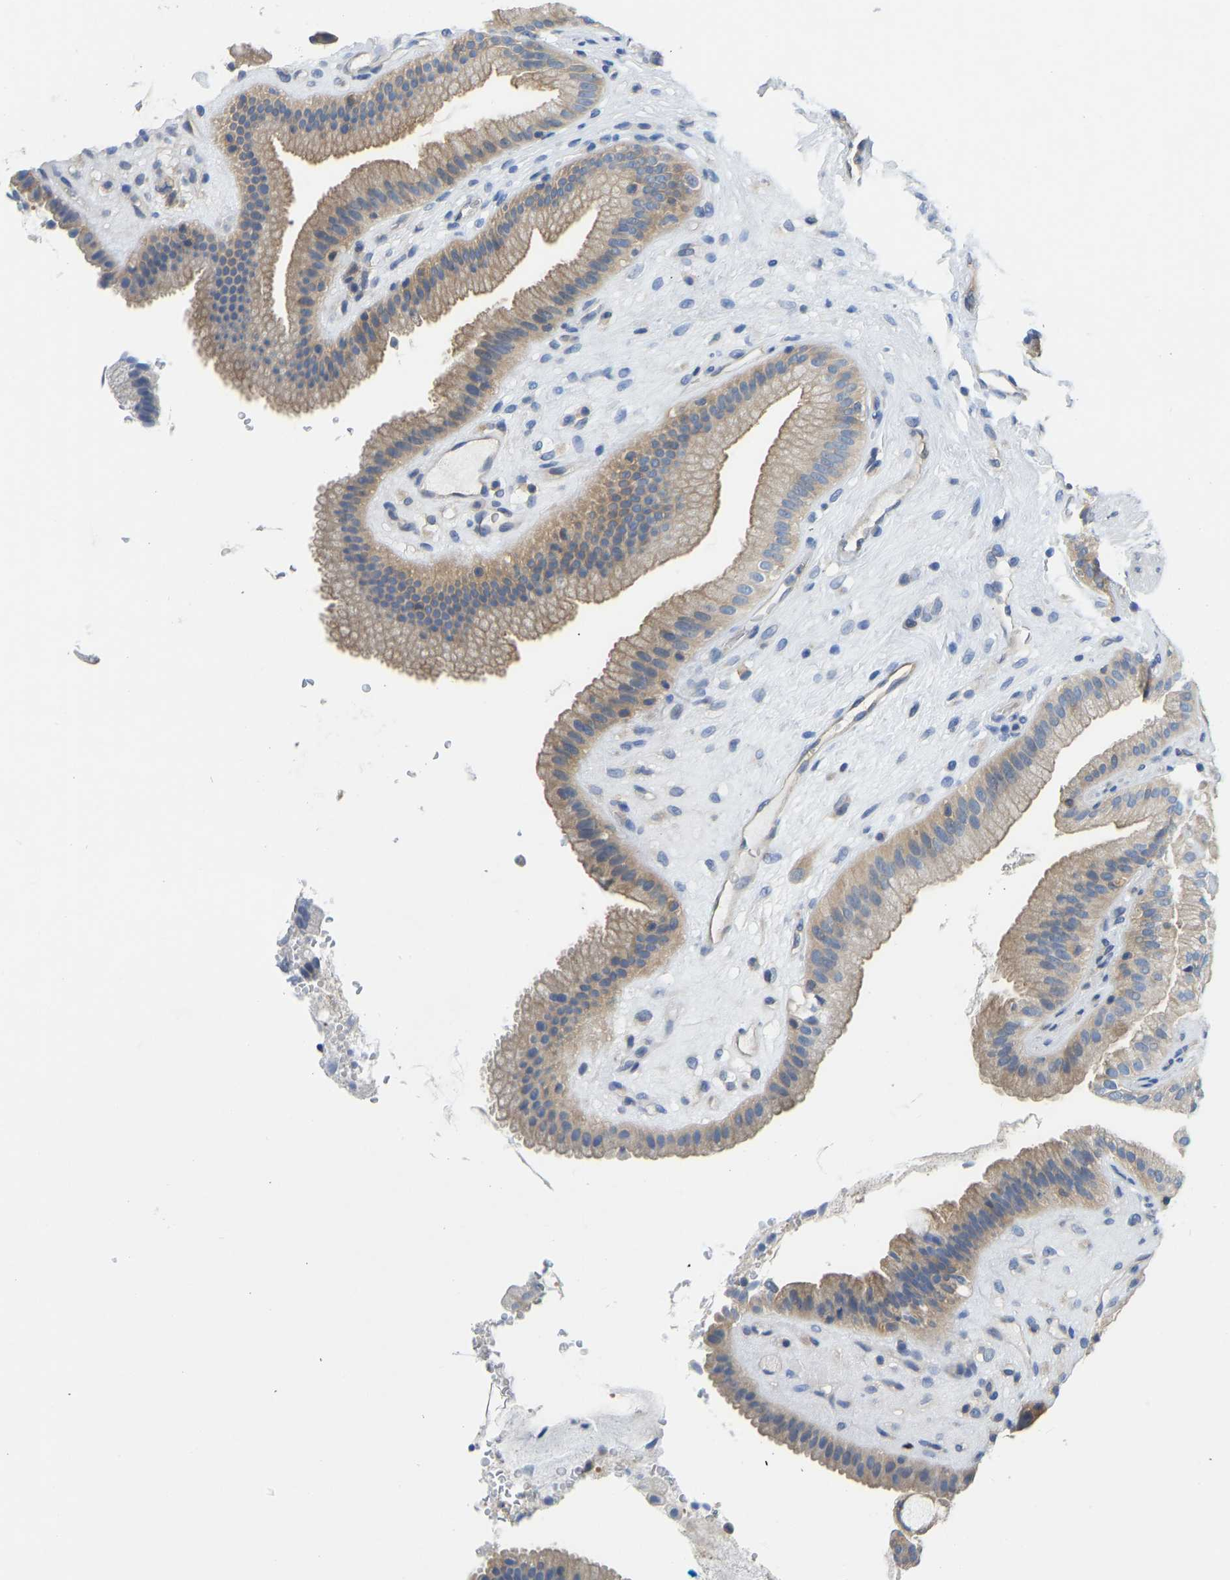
{"staining": {"intensity": "weak", "quantity": "25%-75%", "location": "cytoplasmic/membranous"}, "tissue": "gallbladder", "cell_type": "Glandular cells", "image_type": "normal", "snomed": [{"axis": "morphology", "description": "Normal tissue, NOS"}, {"axis": "topography", "description": "Gallbladder"}], "caption": "Approximately 25%-75% of glandular cells in normal human gallbladder exhibit weak cytoplasmic/membranous protein staining as visualized by brown immunohistochemical staining.", "gene": "PPP3CA", "patient": {"sex": "male", "age": 49}}